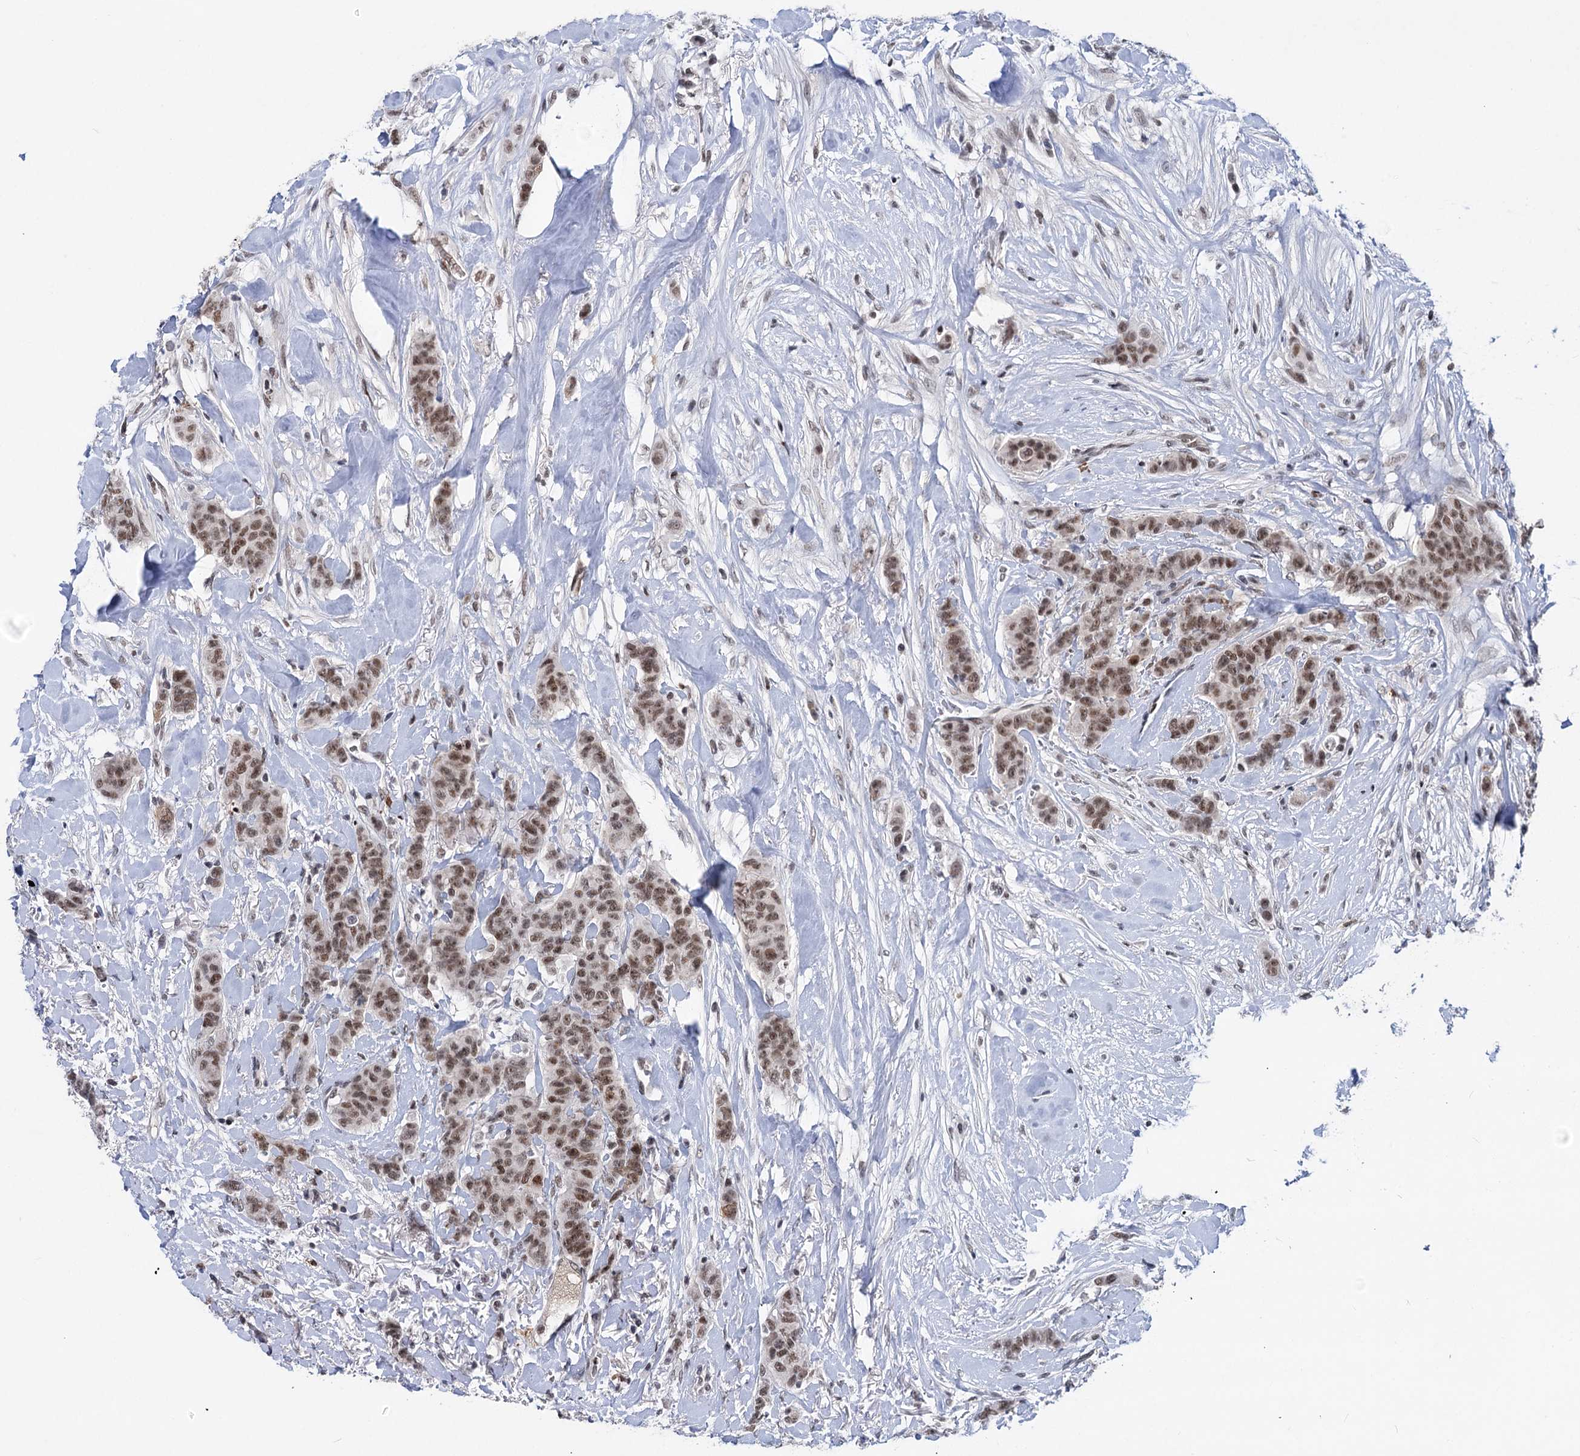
{"staining": {"intensity": "moderate", "quantity": ">75%", "location": "nuclear"}, "tissue": "breast cancer", "cell_type": "Tumor cells", "image_type": "cancer", "snomed": [{"axis": "morphology", "description": "Duct carcinoma"}, {"axis": "topography", "description": "Breast"}], "caption": "Breast invasive ductal carcinoma stained with a protein marker exhibits moderate staining in tumor cells.", "gene": "ZCCHC10", "patient": {"sex": "female", "age": 40}}